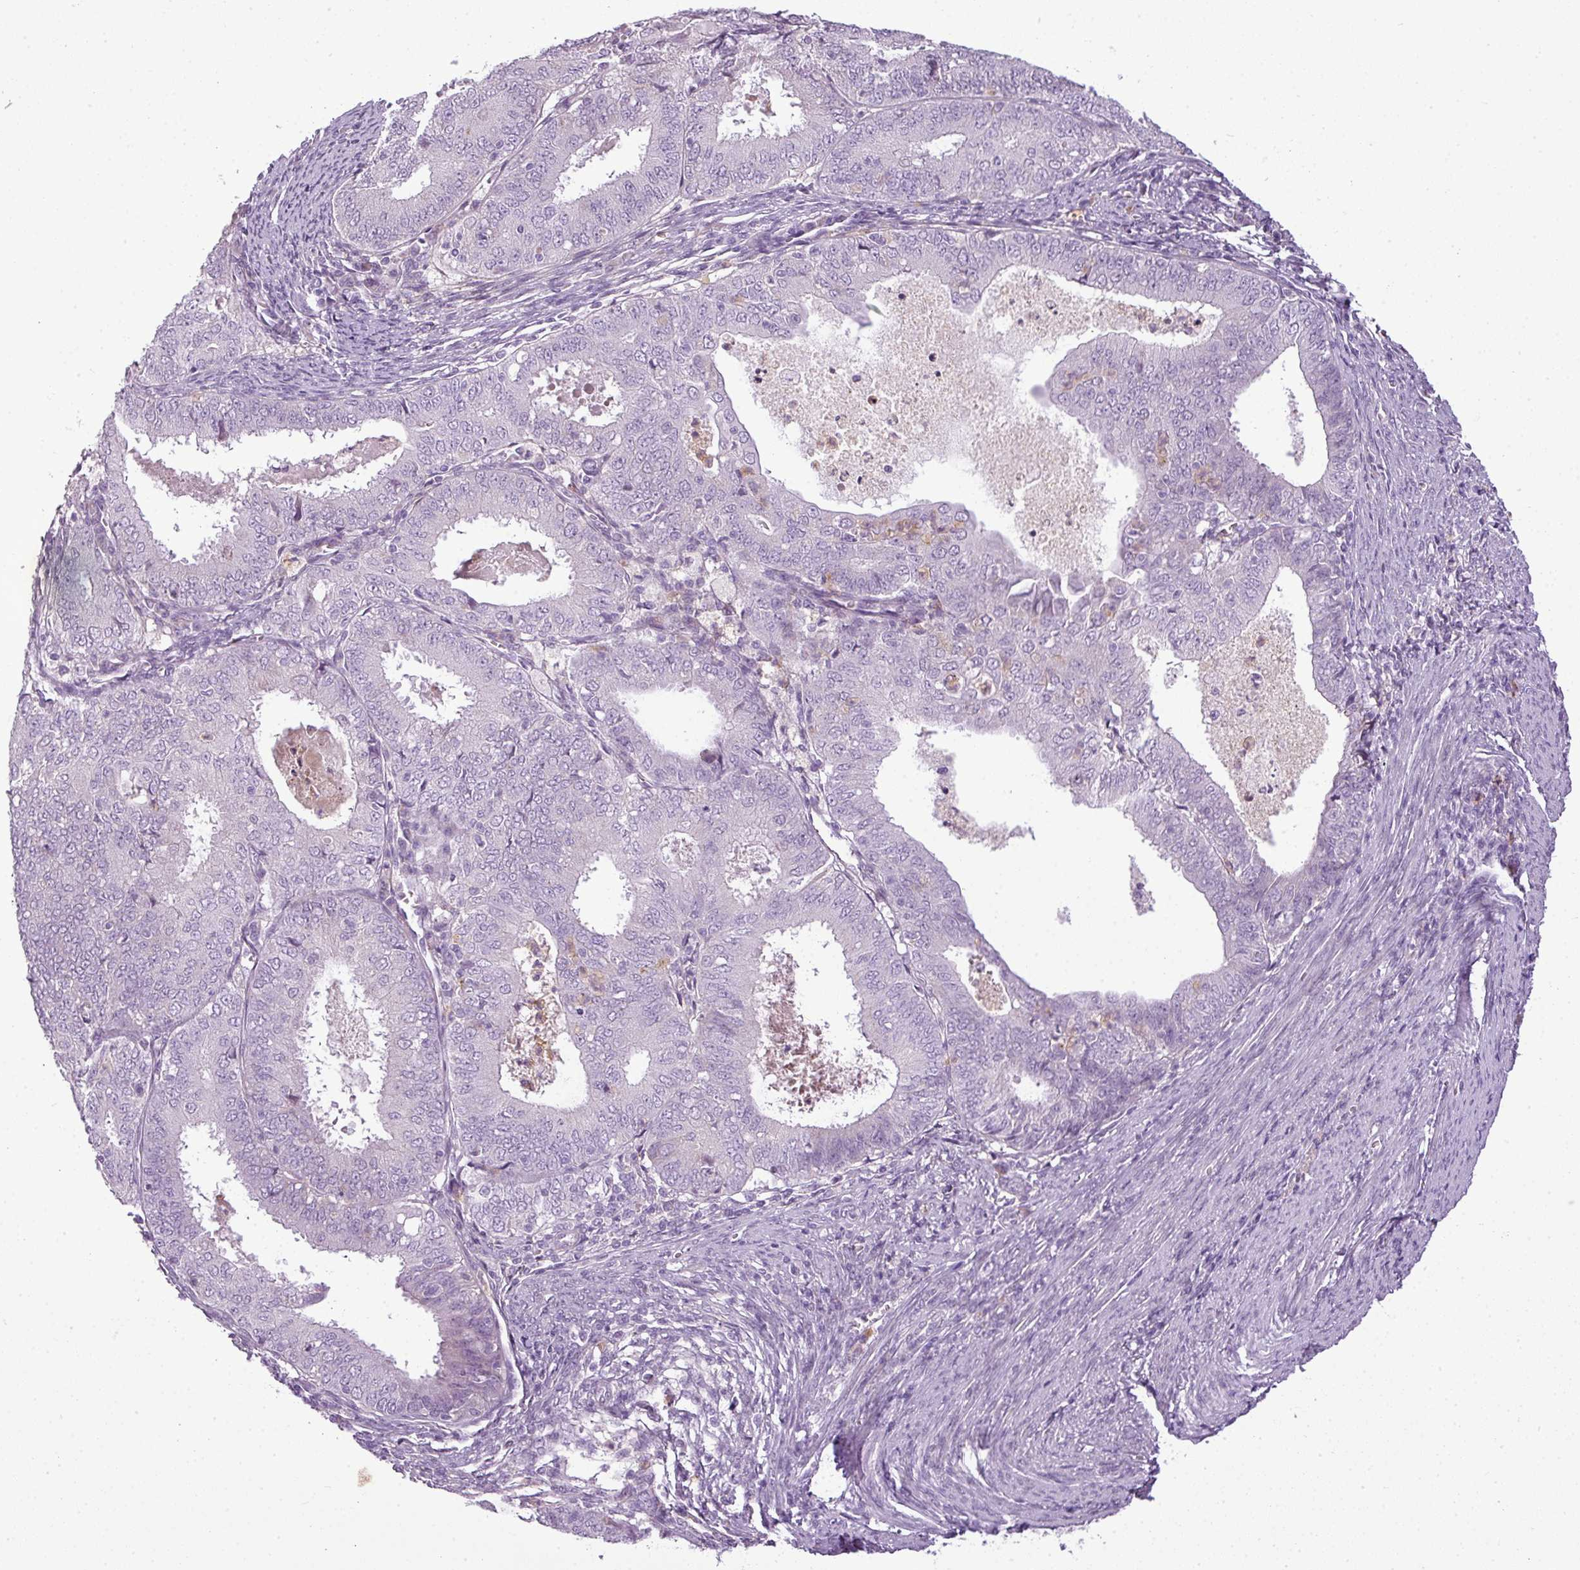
{"staining": {"intensity": "negative", "quantity": "none", "location": "none"}, "tissue": "endometrial cancer", "cell_type": "Tumor cells", "image_type": "cancer", "snomed": [{"axis": "morphology", "description": "Adenocarcinoma, NOS"}, {"axis": "topography", "description": "Endometrium"}], "caption": "DAB (3,3'-diaminobenzidine) immunohistochemical staining of human endometrial cancer exhibits no significant expression in tumor cells. Brightfield microscopy of immunohistochemistry (IHC) stained with DAB (3,3'-diaminobenzidine) (brown) and hematoxylin (blue), captured at high magnification.", "gene": "C4B", "patient": {"sex": "female", "age": 57}}